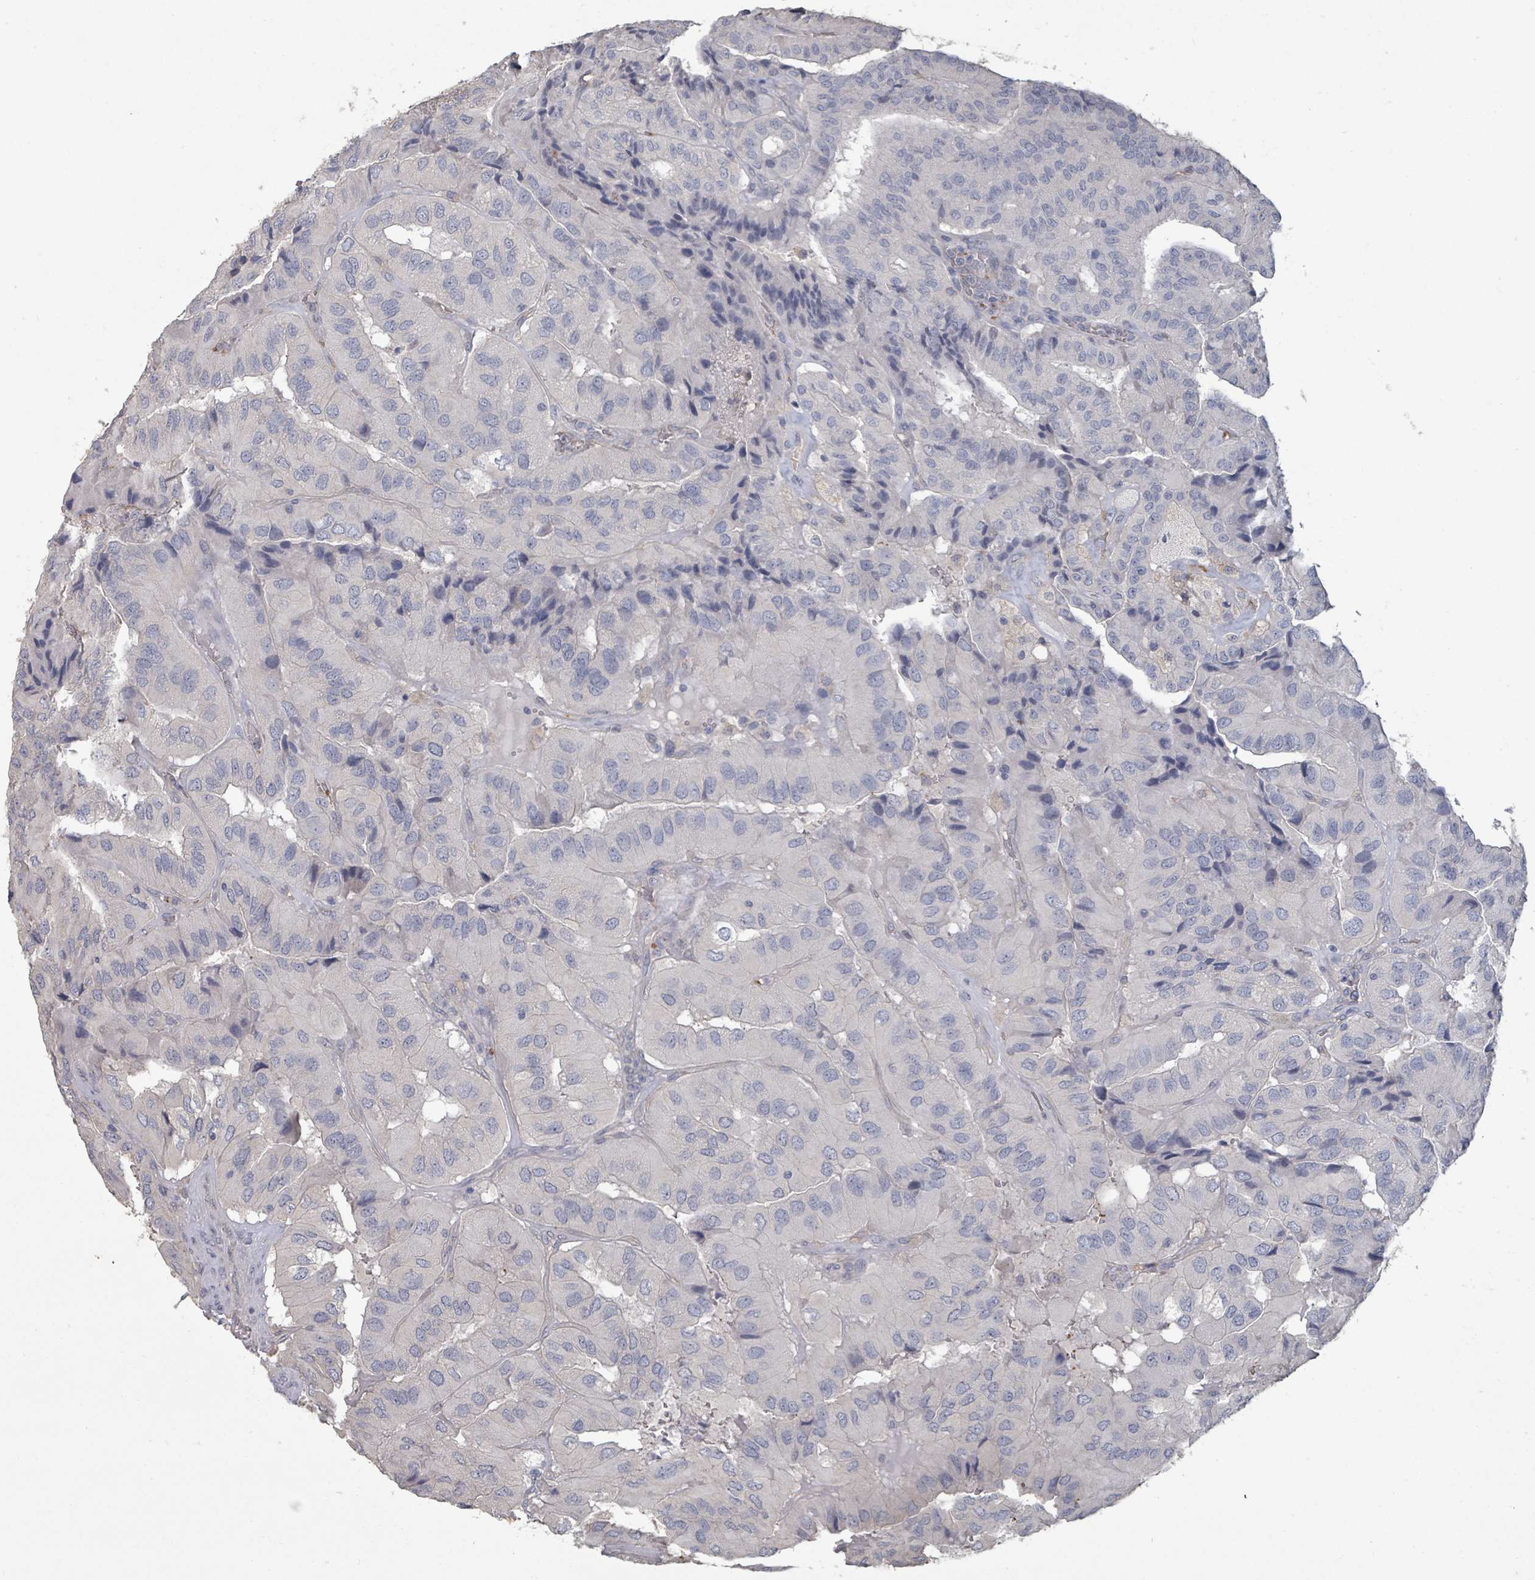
{"staining": {"intensity": "negative", "quantity": "none", "location": "none"}, "tissue": "thyroid cancer", "cell_type": "Tumor cells", "image_type": "cancer", "snomed": [{"axis": "morphology", "description": "Normal tissue, NOS"}, {"axis": "morphology", "description": "Papillary adenocarcinoma, NOS"}, {"axis": "topography", "description": "Thyroid gland"}], "caption": "High power microscopy histopathology image of an immunohistochemistry (IHC) image of thyroid papillary adenocarcinoma, revealing no significant expression in tumor cells.", "gene": "PLAUR", "patient": {"sex": "female", "age": 59}}